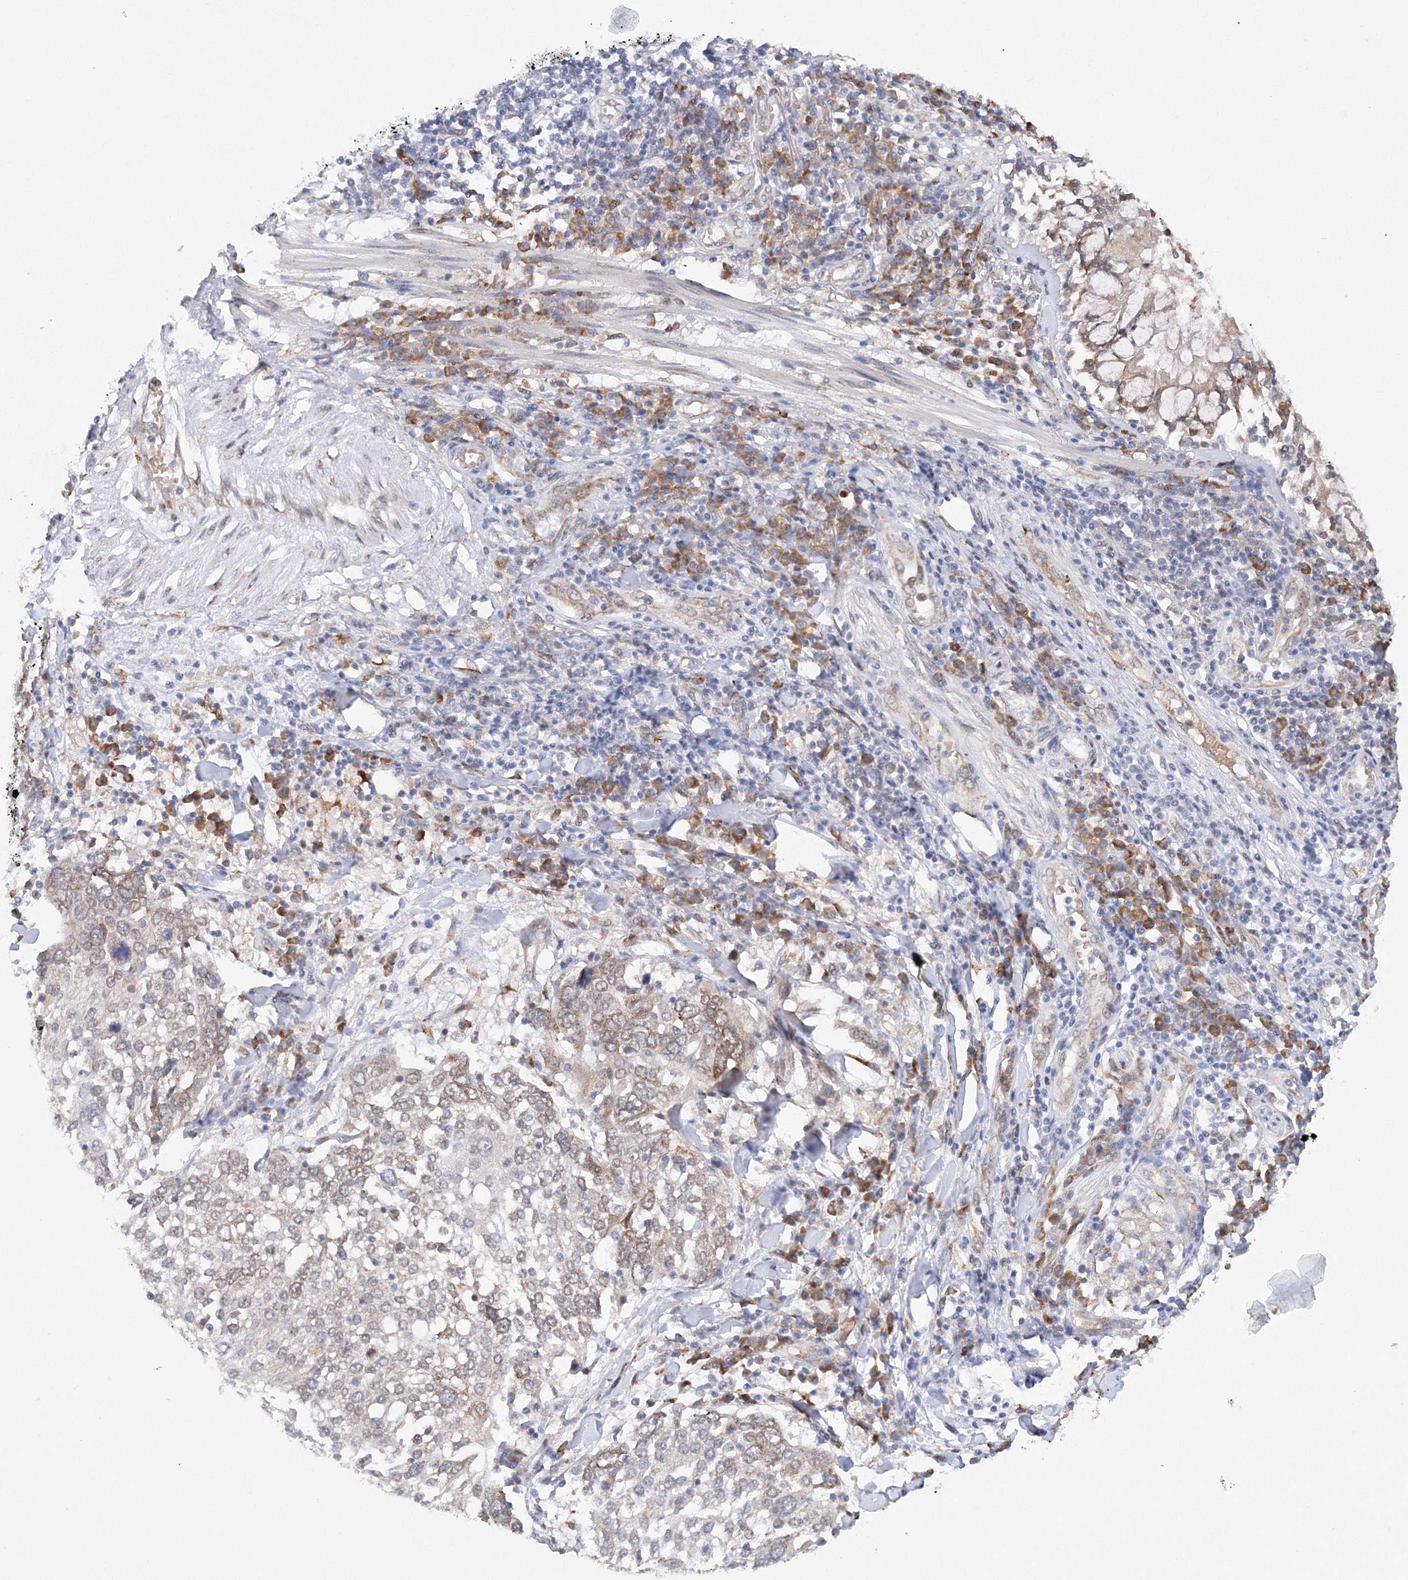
{"staining": {"intensity": "weak", "quantity": "25%-75%", "location": "cytoplasmic/membranous"}, "tissue": "lung cancer", "cell_type": "Tumor cells", "image_type": "cancer", "snomed": [{"axis": "morphology", "description": "Squamous cell carcinoma, NOS"}, {"axis": "topography", "description": "Lung"}], "caption": "A histopathology image showing weak cytoplasmic/membranous positivity in about 25%-75% of tumor cells in lung cancer (squamous cell carcinoma), as visualized by brown immunohistochemical staining.", "gene": "DIS3L2", "patient": {"sex": "male", "age": 65}}